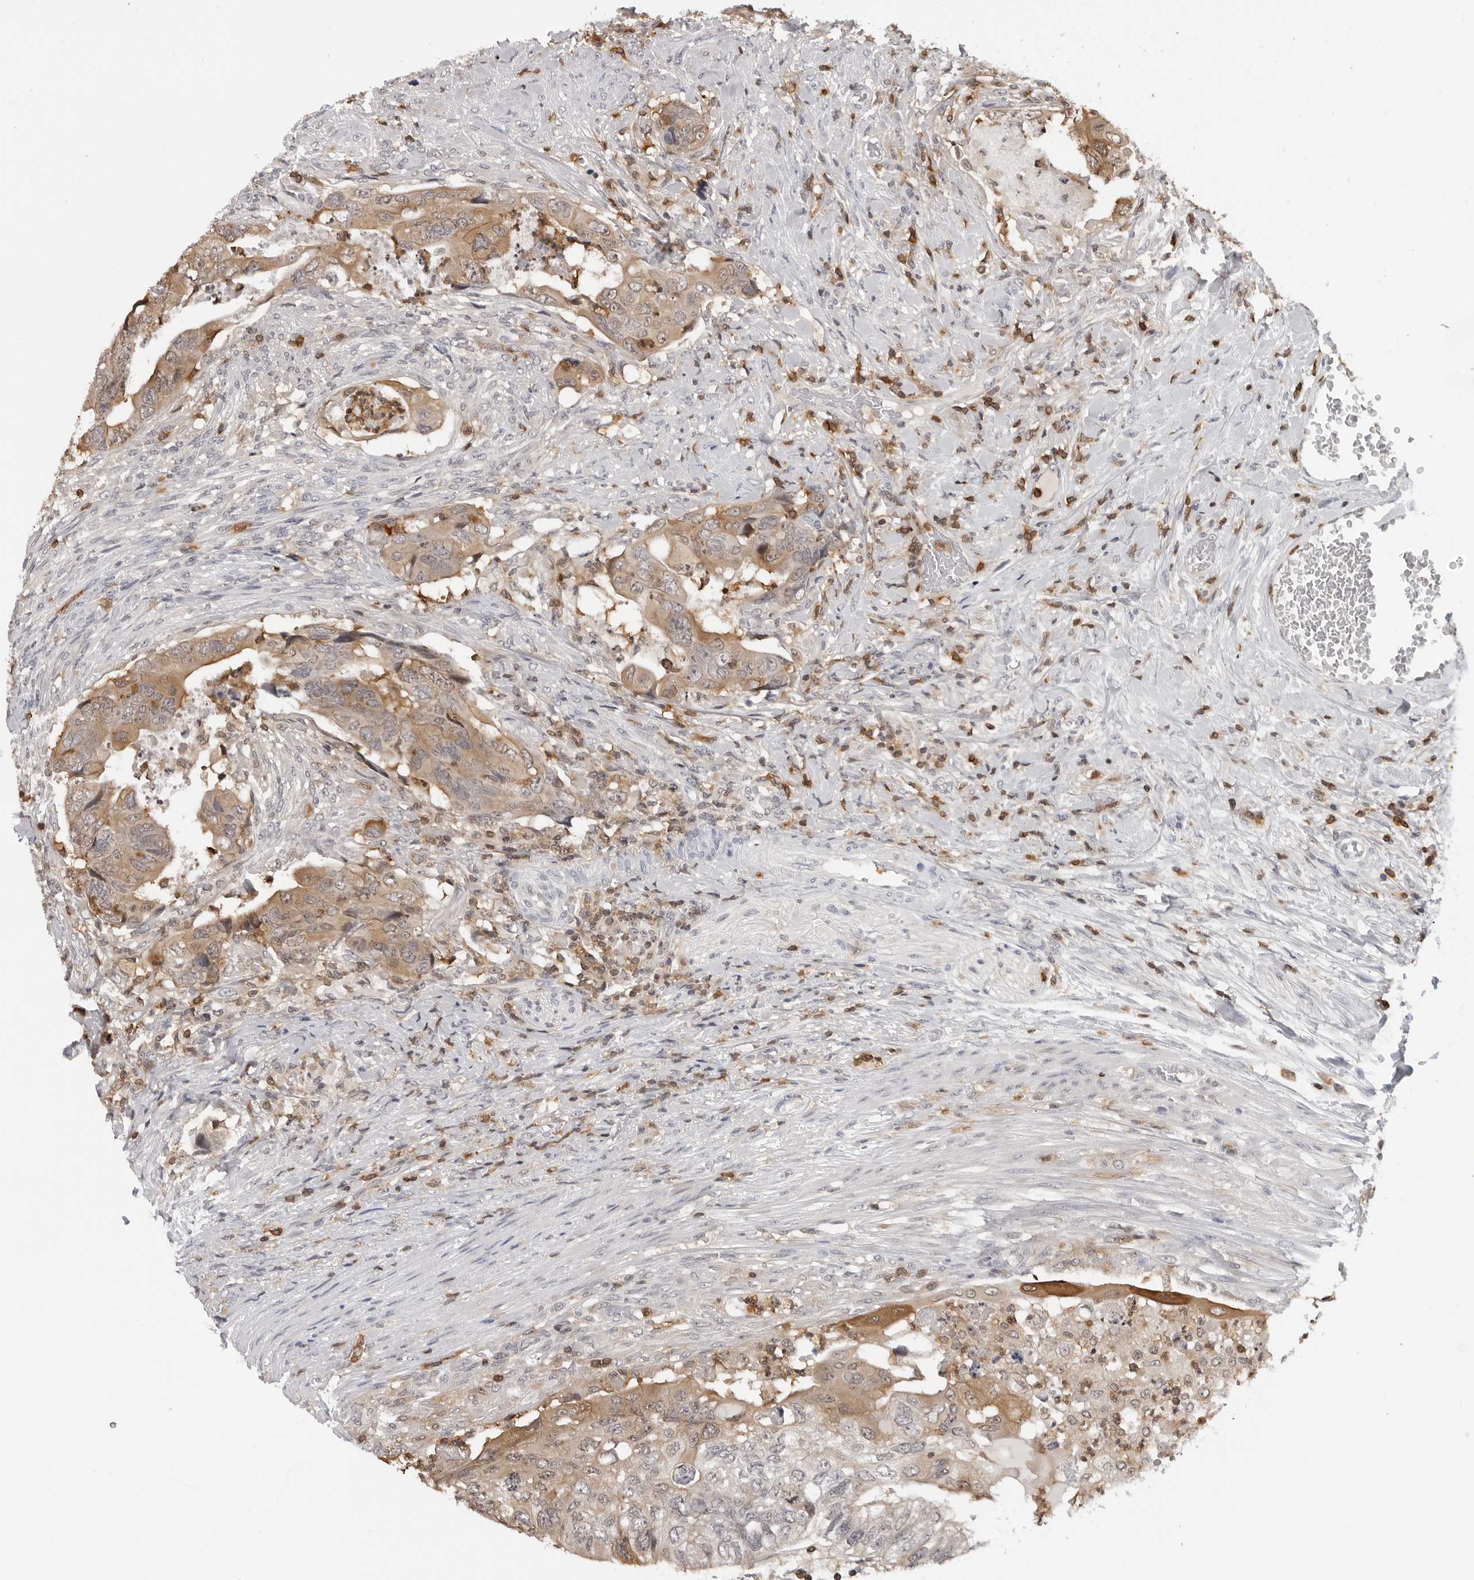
{"staining": {"intensity": "moderate", "quantity": "25%-75%", "location": "cytoplasmic/membranous"}, "tissue": "colorectal cancer", "cell_type": "Tumor cells", "image_type": "cancer", "snomed": [{"axis": "morphology", "description": "Adenocarcinoma, NOS"}, {"axis": "topography", "description": "Rectum"}], "caption": "A high-resolution histopathology image shows IHC staining of colorectal cancer (adenocarcinoma), which displays moderate cytoplasmic/membranous staining in approximately 25%-75% of tumor cells. The protein is stained brown, and the nuclei are stained in blue (DAB (3,3'-diaminobenzidine) IHC with brightfield microscopy, high magnification).", "gene": "HSPH1", "patient": {"sex": "male", "age": 63}}